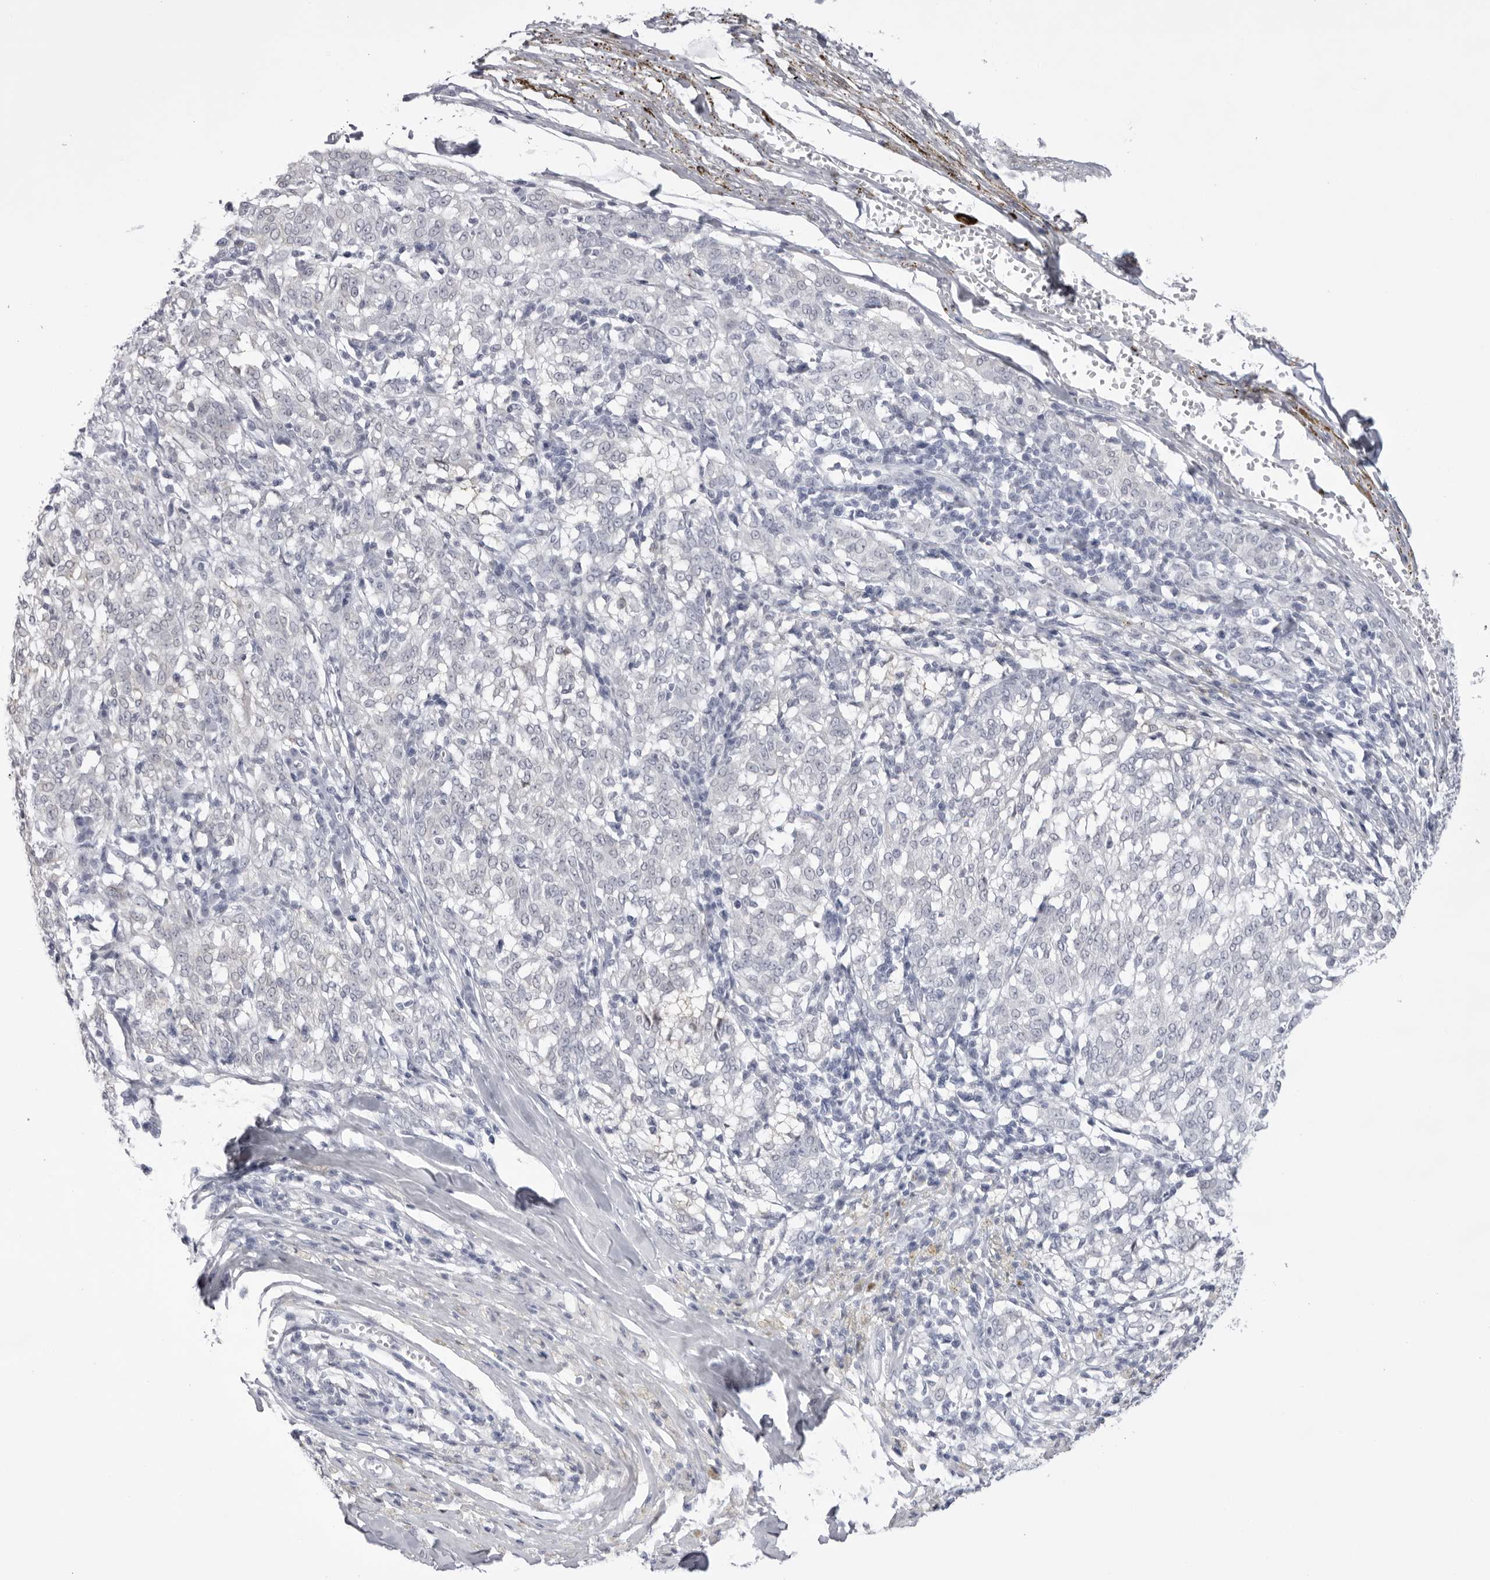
{"staining": {"intensity": "negative", "quantity": "none", "location": "none"}, "tissue": "melanoma", "cell_type": "Tumor cells", "image_type": "cancer", "snomed": [{"axis": "morphology", "description": "Malignant melanoma, NOS"}, {"axis": "topography", "description": "Skin"}], "caption": "Human malignant melanoma stained for a protein using immunohistochemistry reveals no positivity in tumor cells.", "gene": "TMOD4", "patient": {"sex": "female", "age": 72}}